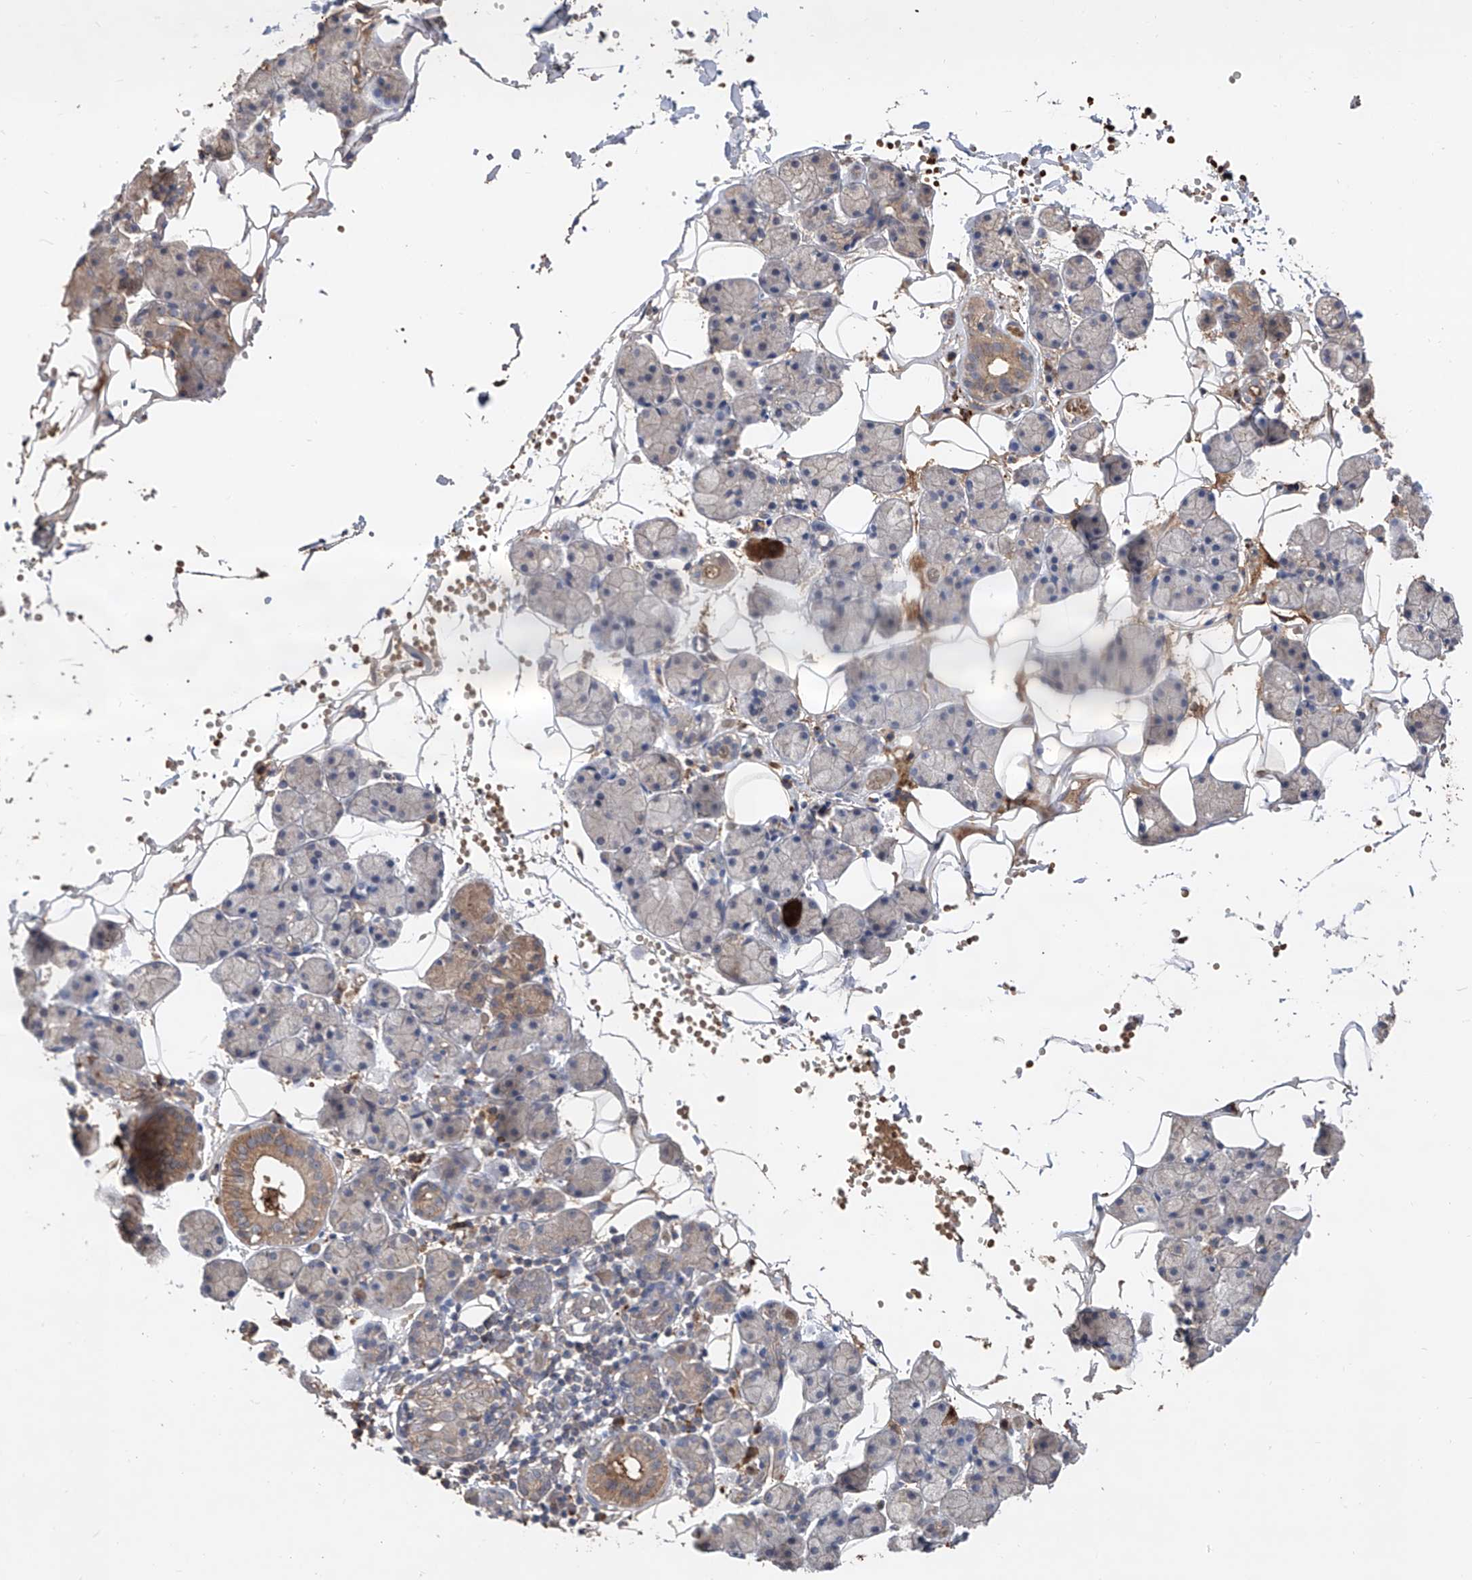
{"staining": {"intensity": "moderate", "quantity": "<25%", "location": "cytoplasmic/membranous"}, "tissue": "salivary gland", "cell_type": "Glandular cells", "image_type": "normal", "snomed": [{"axis": "morphology", "description": "Normal tissue, NOS"}, {"axis": "topography", "description": "Salivary gland"}], "caption": "The image exhibits immunohistochemical staining of unremarkable salivary gland. There is moderate cytoplasmic/membranous expression is identified in about <25% of glandular cells. The protein of interest is shown in brown color, while the nuclei are stained blue.", "gene": "EDN1", "patient": {"sex": "female", "age": 33}}